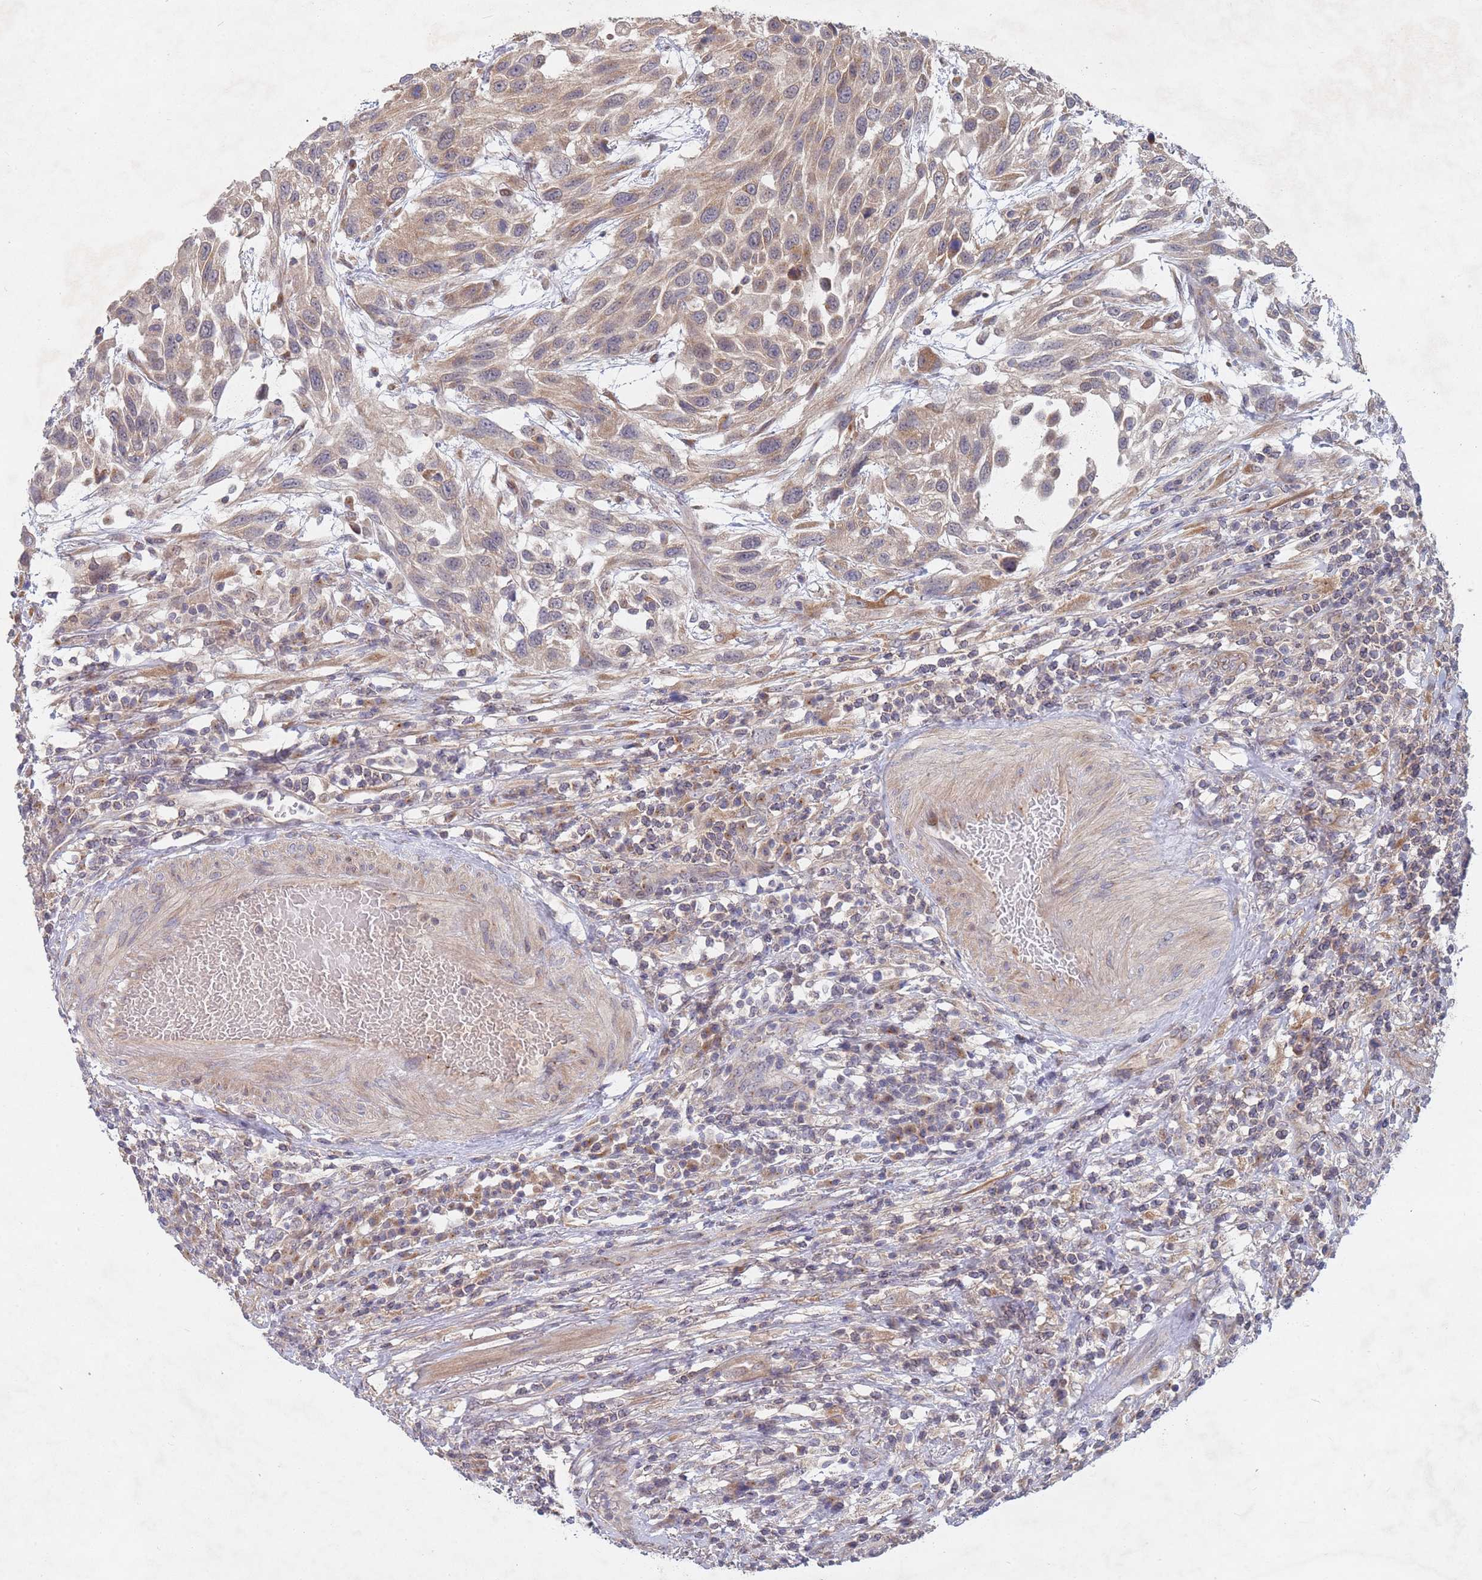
{"staining": {"intensity": "weak", "quantity": "25%-75%", "location": "cytoplasmic/membranous"}, "tissue": "urothelial cancer", "cell_type": "Tumor cells", "image_type": "cancer", "snomed": [{"axis": "morphology", "description": "Urothelial carcinoma, High grade"}, {"axis": "topography", "description": "Urinary bladder"}], "caption": "A micrograph of human urothelial cancer stained for a protein demonstrates weak cytoplasmic/membranous brown staining in tumor cells.", "gene": "SLC35F5", "patient": {"sex": "female", "age": 70}}